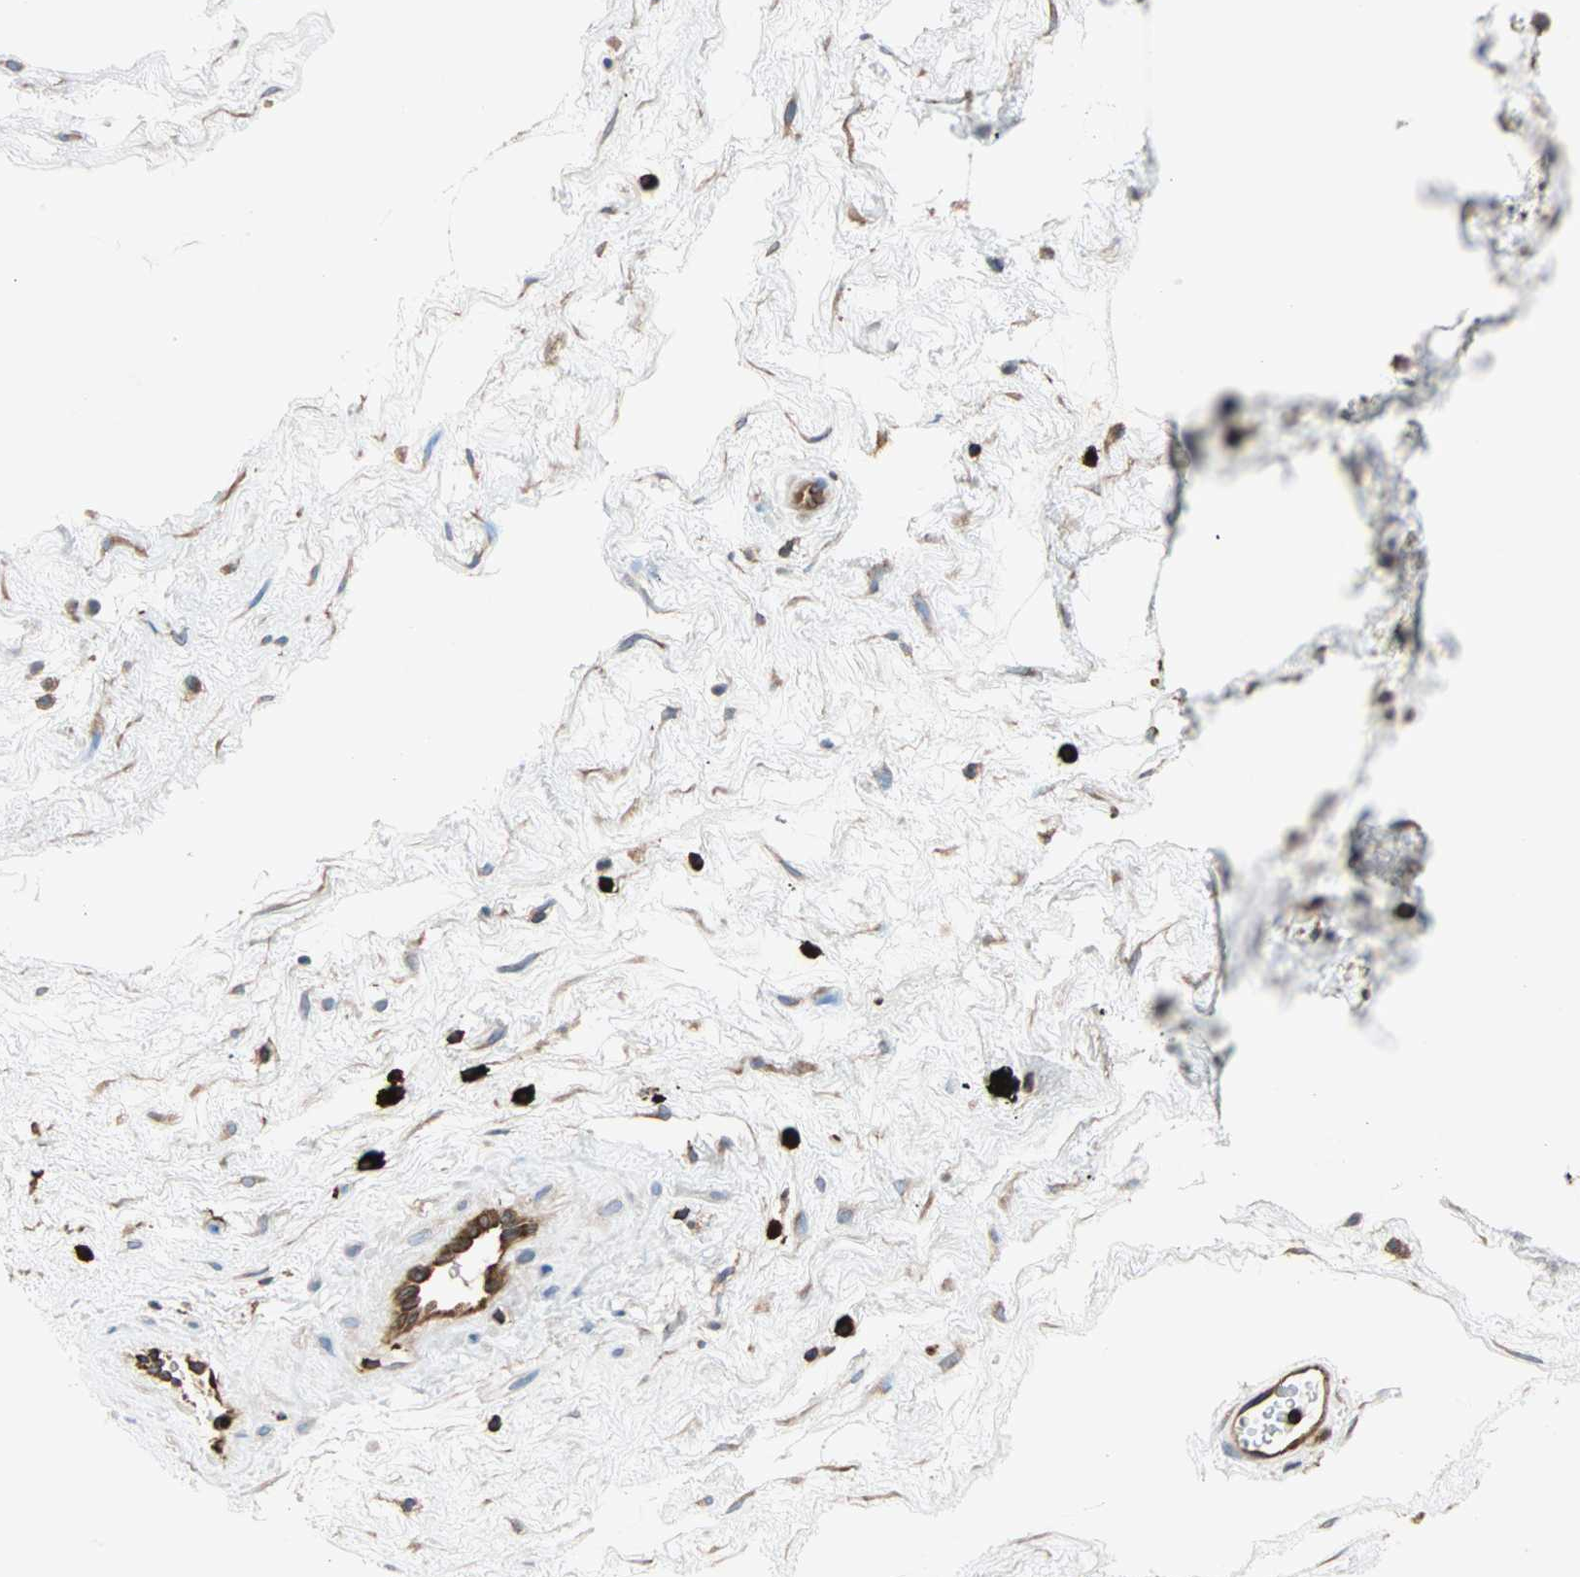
{"staining": {"intensity": "strong", "quantity": ">75%", "location": "cytoplasmic/membranous"}, "tissue": "nasopharynx", "cell_type": "Respiratory epithelial cells", "image_type": "normal", "snomed": [{"axis": "morphology", "description": "Normal tissue, NOS"}, {"axis": "morphology", "description": "Inflammation, NOS"}, {"axis": "topography", "description": "Nasopharynx"}], "caption": "This image reveals normal nasopharynx stained with IHC to label a protein in brown. The cytoplasmic/membranous of respiratory epithelial cells show strong positivity for the protein. Nuclei are counter-stained blue.", "gene": "EEF2", "patient": {"sex": "male", "age": 48}}